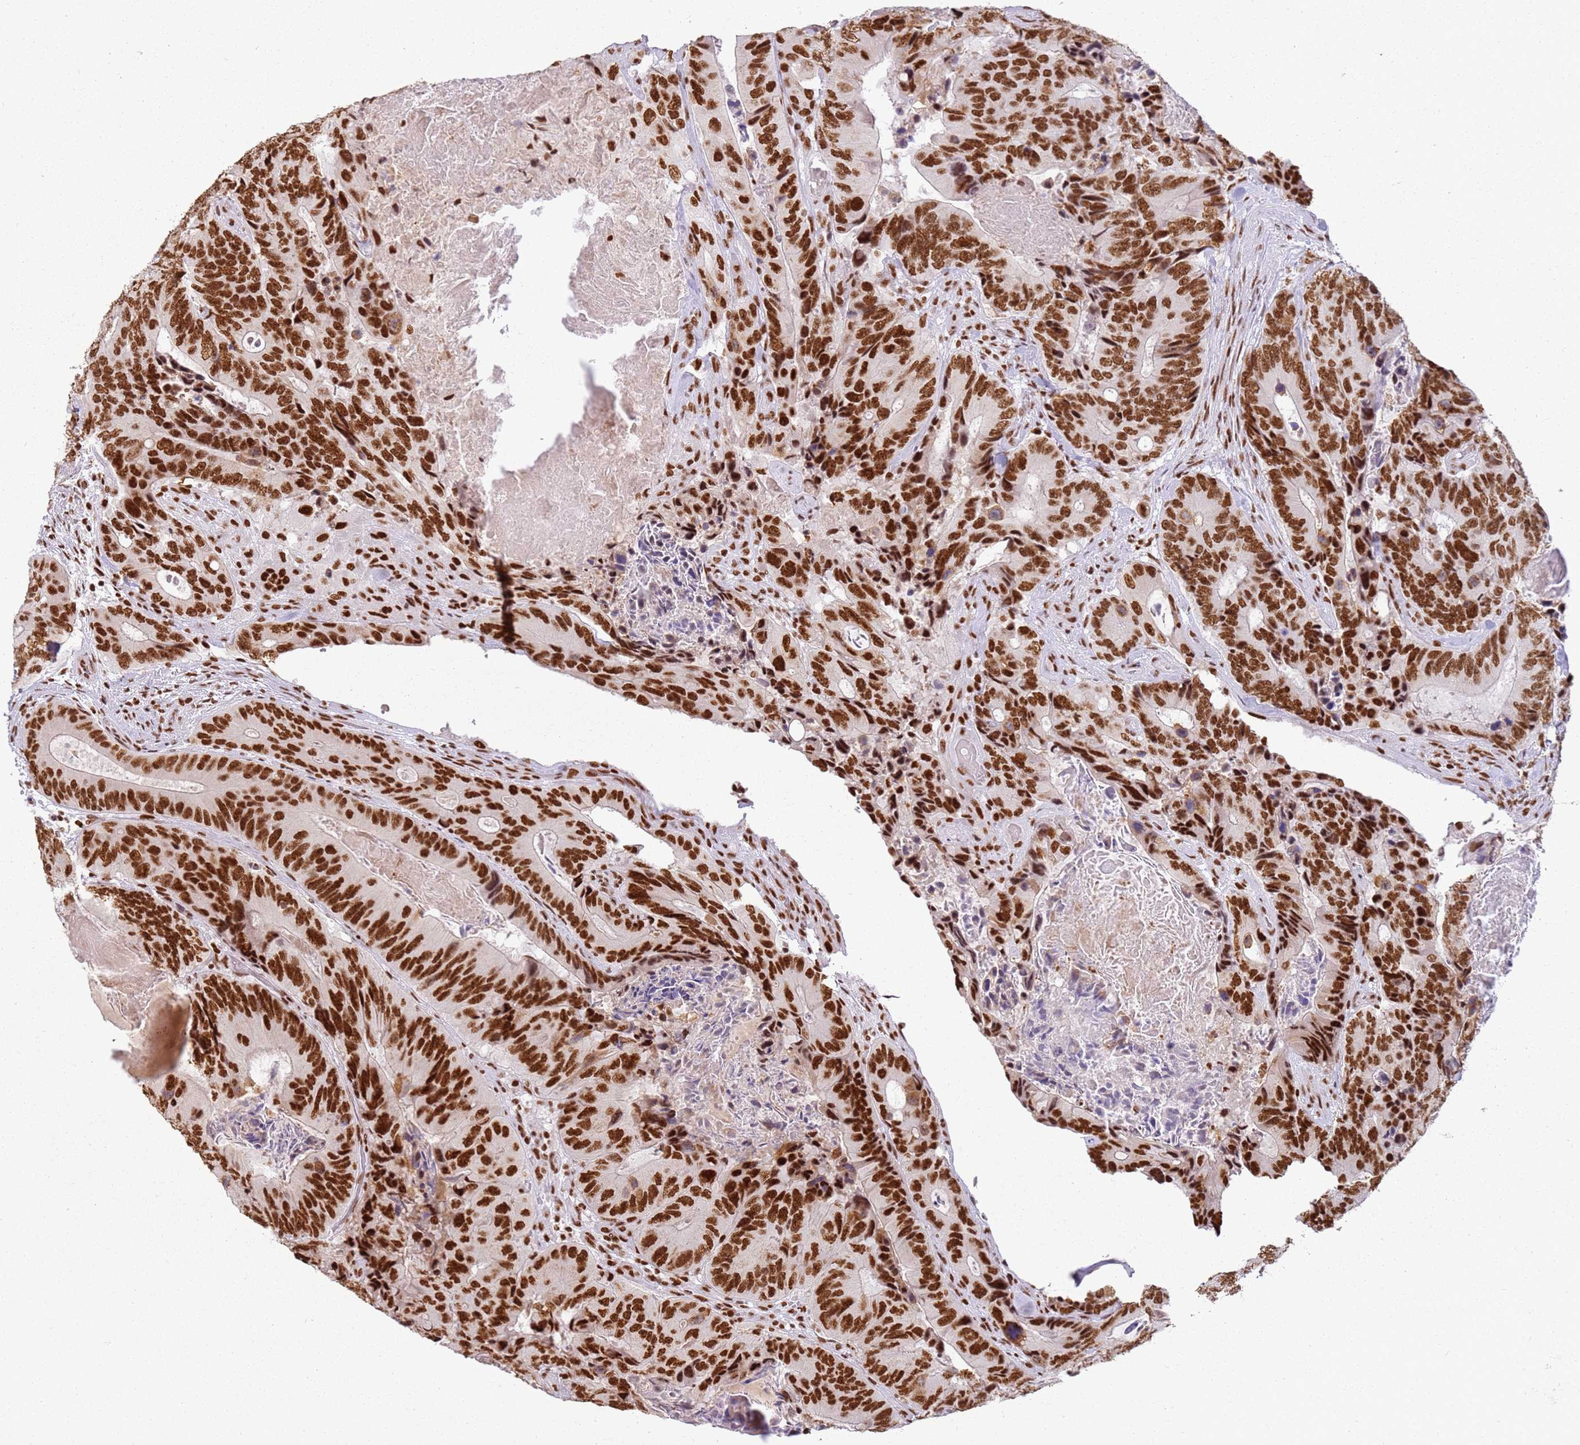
{"staining": {"intensity": "strong", "quantity": ">75%", "location": "nuclear"}, "tissue": "colorectal cancer", "cell_type": "Tumor cells", "image_type": "cancer", "snomed": [{"axis": "morphology", "description": "Adenocarcinoma, NOS"}, {"axis": "topography", "description": "Colon"}], "caption": "This histopathology image demonstrates colorectal cancer stained with immunohistochemistry (IHC) to label a protein in brown. The nuclear of tumor cells show strong positivity for the protein. Nuclei are counter-stained blue.", "gene": "TENT4A", "patient": {"sex": "male", "age": 84}}